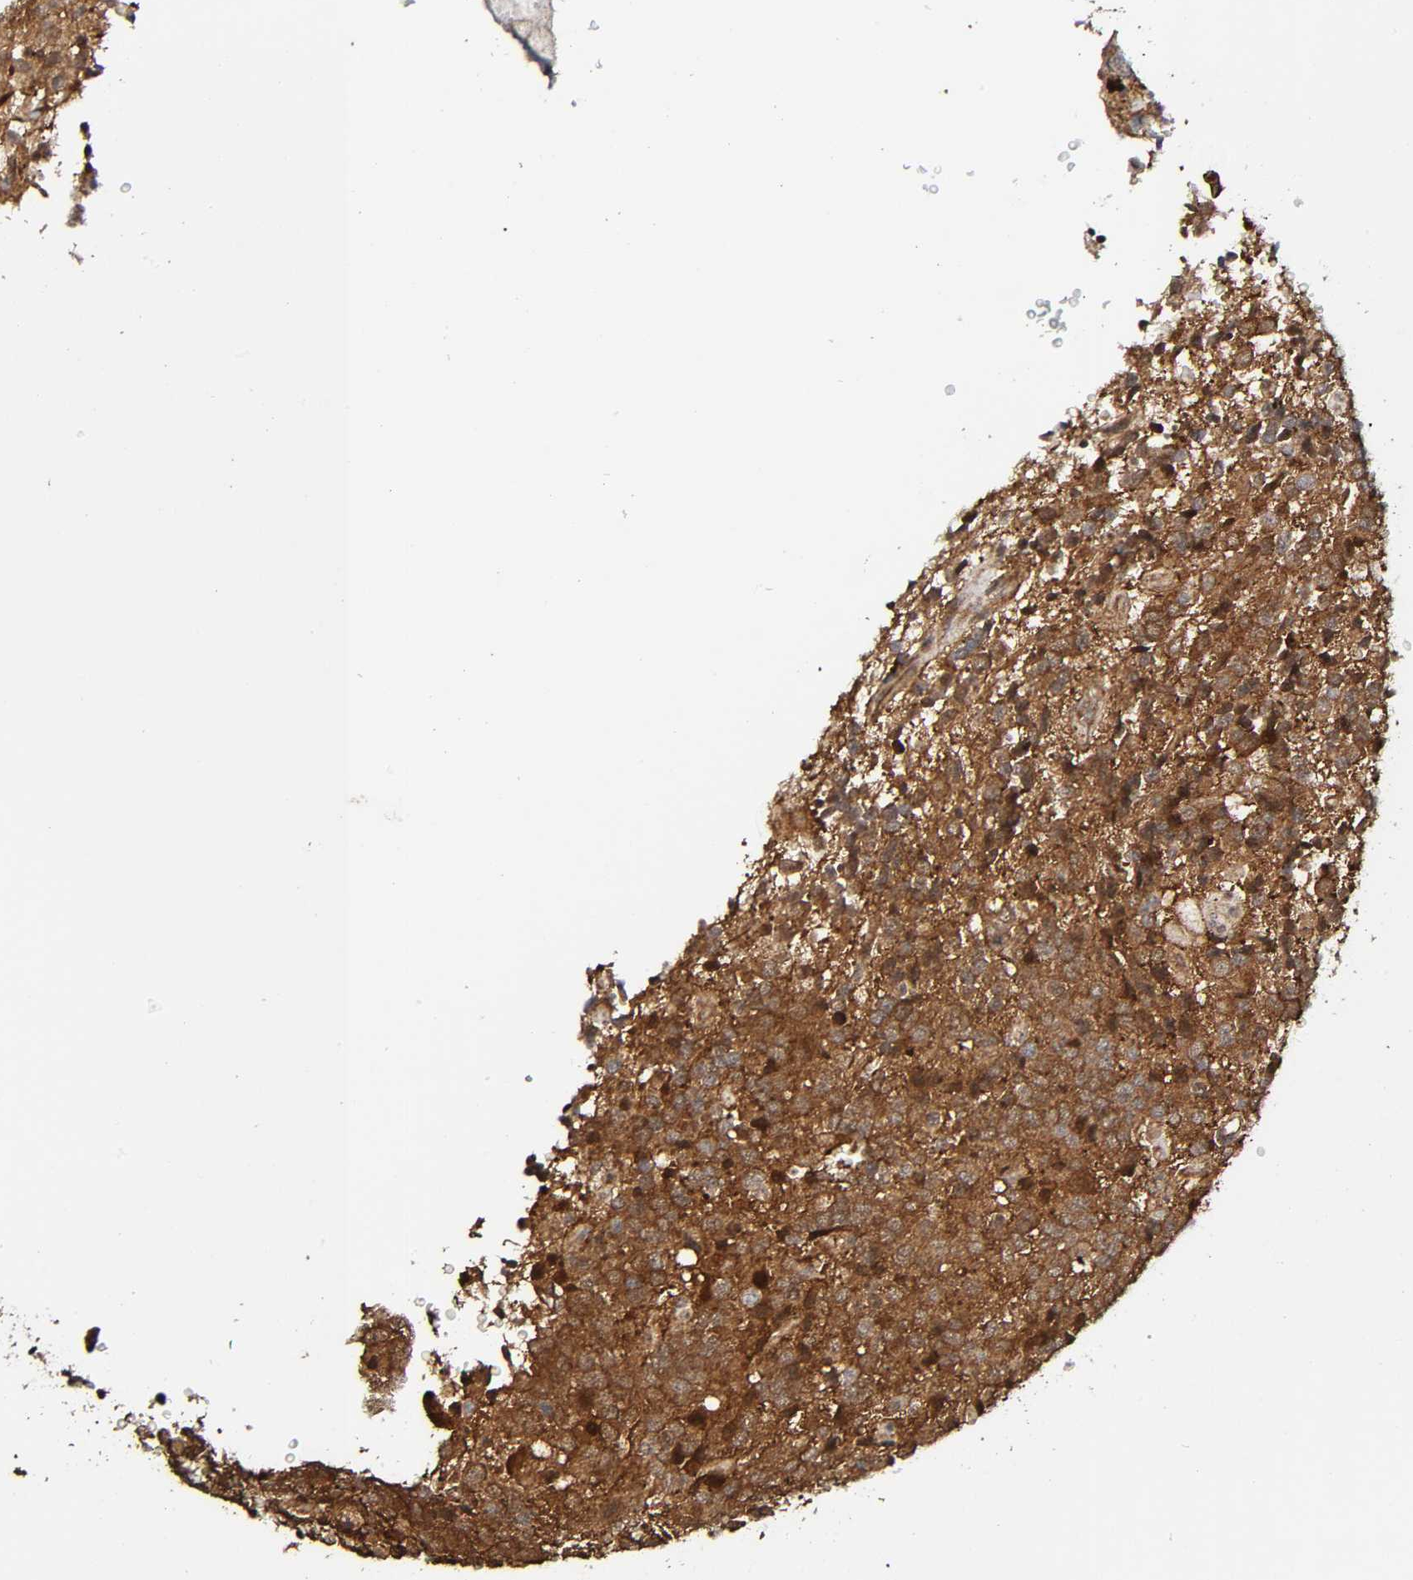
{"staining": {"intensity": "negative", "quantity": "none", "location": "none"}, "tissue": "glioma", "cell_type": "Tumor cells", "image_type": "cancer", "snomed": [{"axis": "morphology", "description": "Glioma, malignant, High grade"}, {"axis": "topography", "description": "pancreas cauda"}], "caption": "This is a micrograph of IHC staining of glioma, which shows no expression in tumor cells.", "gene": "MAPK1", "patient": {"sex": "male", "age": 60}}